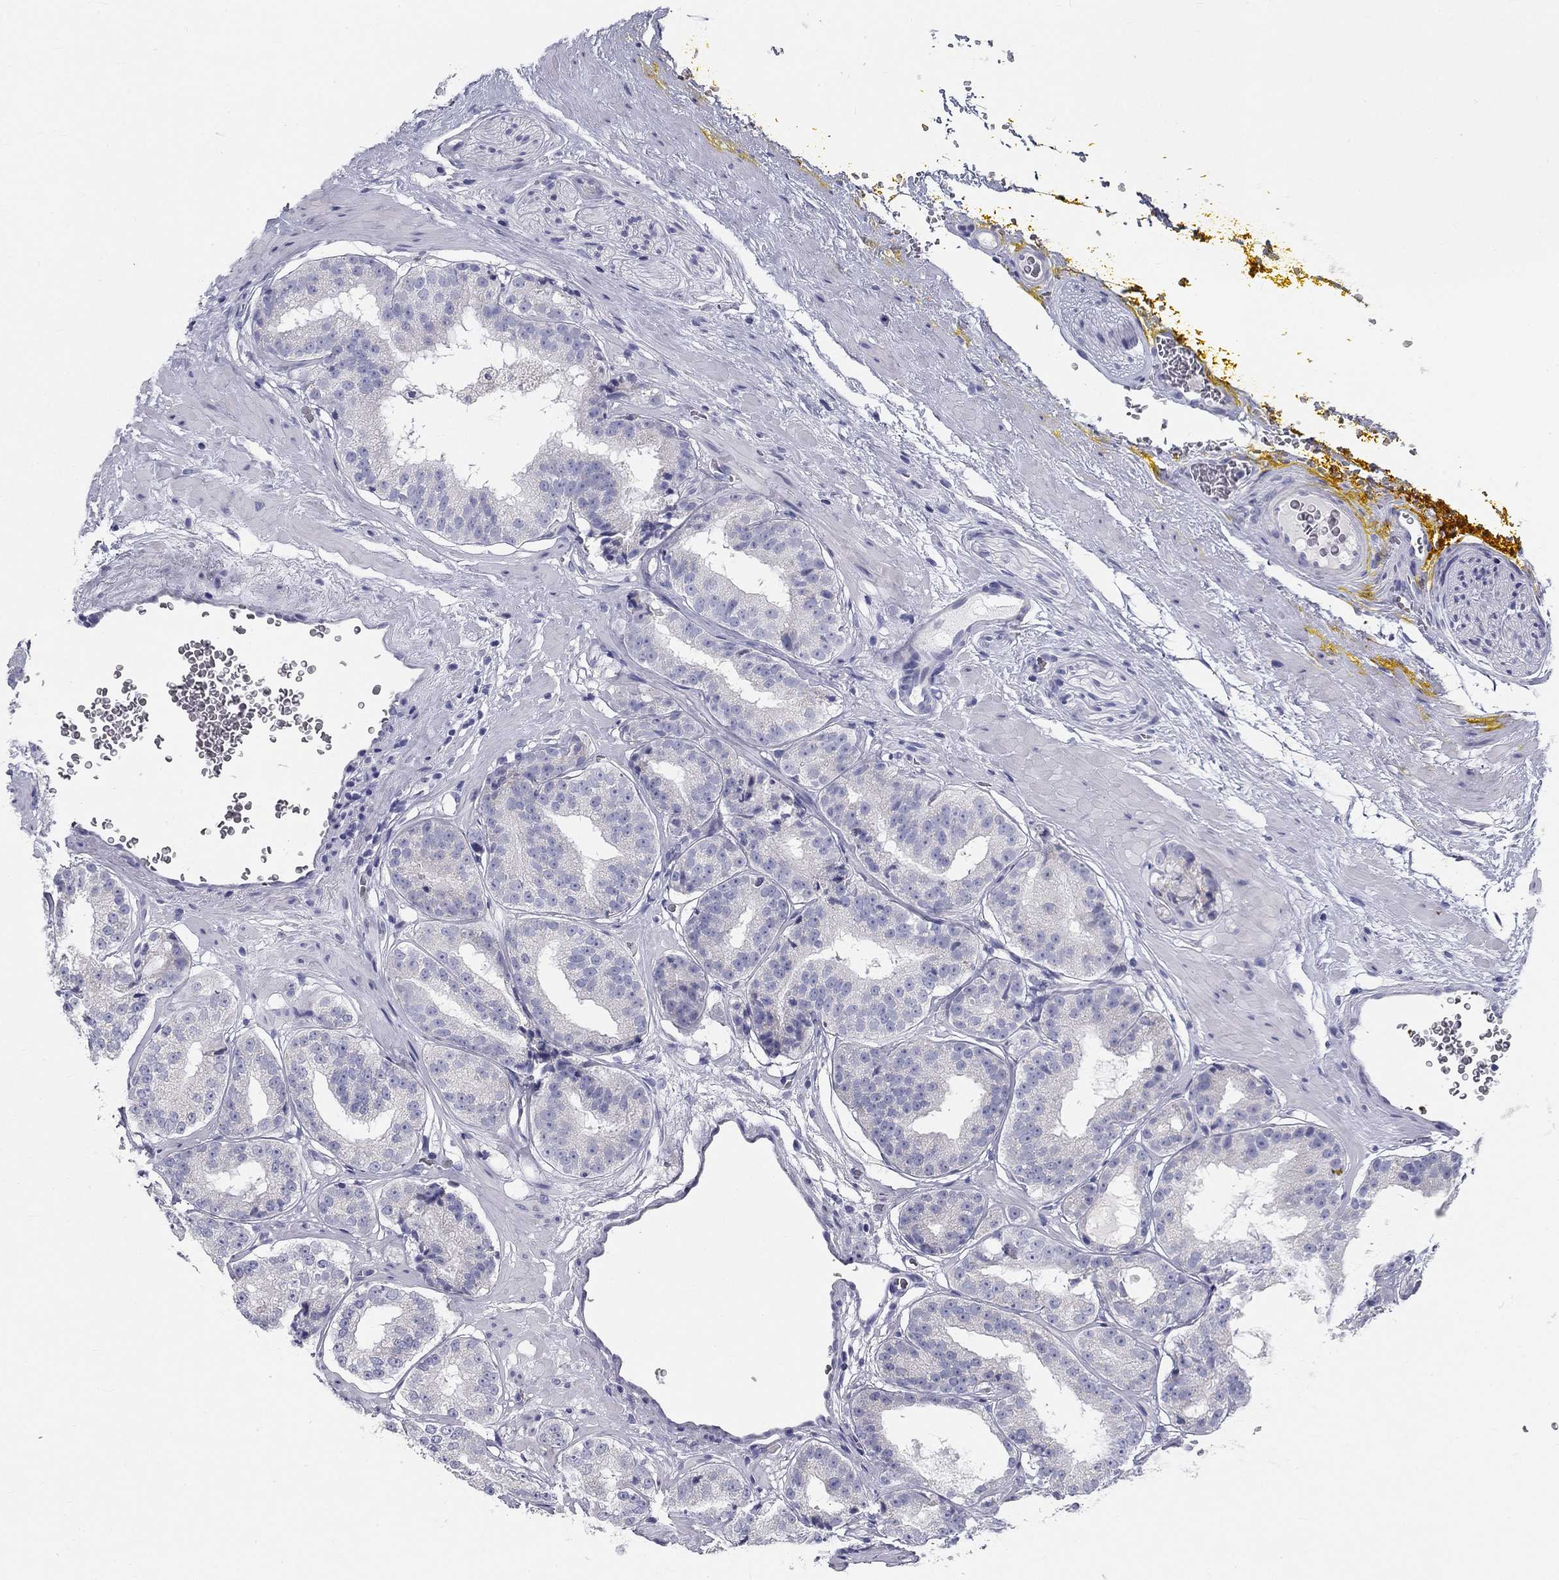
{"staining": {"intensity": "negative", "quantity": "none", "location": "none"}, "tissue": "prostate cancer", "cell_type": "Tumor cells", "image_type": "cancer", "snomed": [{"axis": "morphology", "description": "Adenocarcinoma, Low grade"}, {"axis": "topography", "description": "Prostate"}], "caption": "A photomicrograph of human prostate low-grade adenocarcinoma is negative for staining in tumor cells.", "gene": "GALNTL5", "patient": {"sex": "male", "age": 60}}